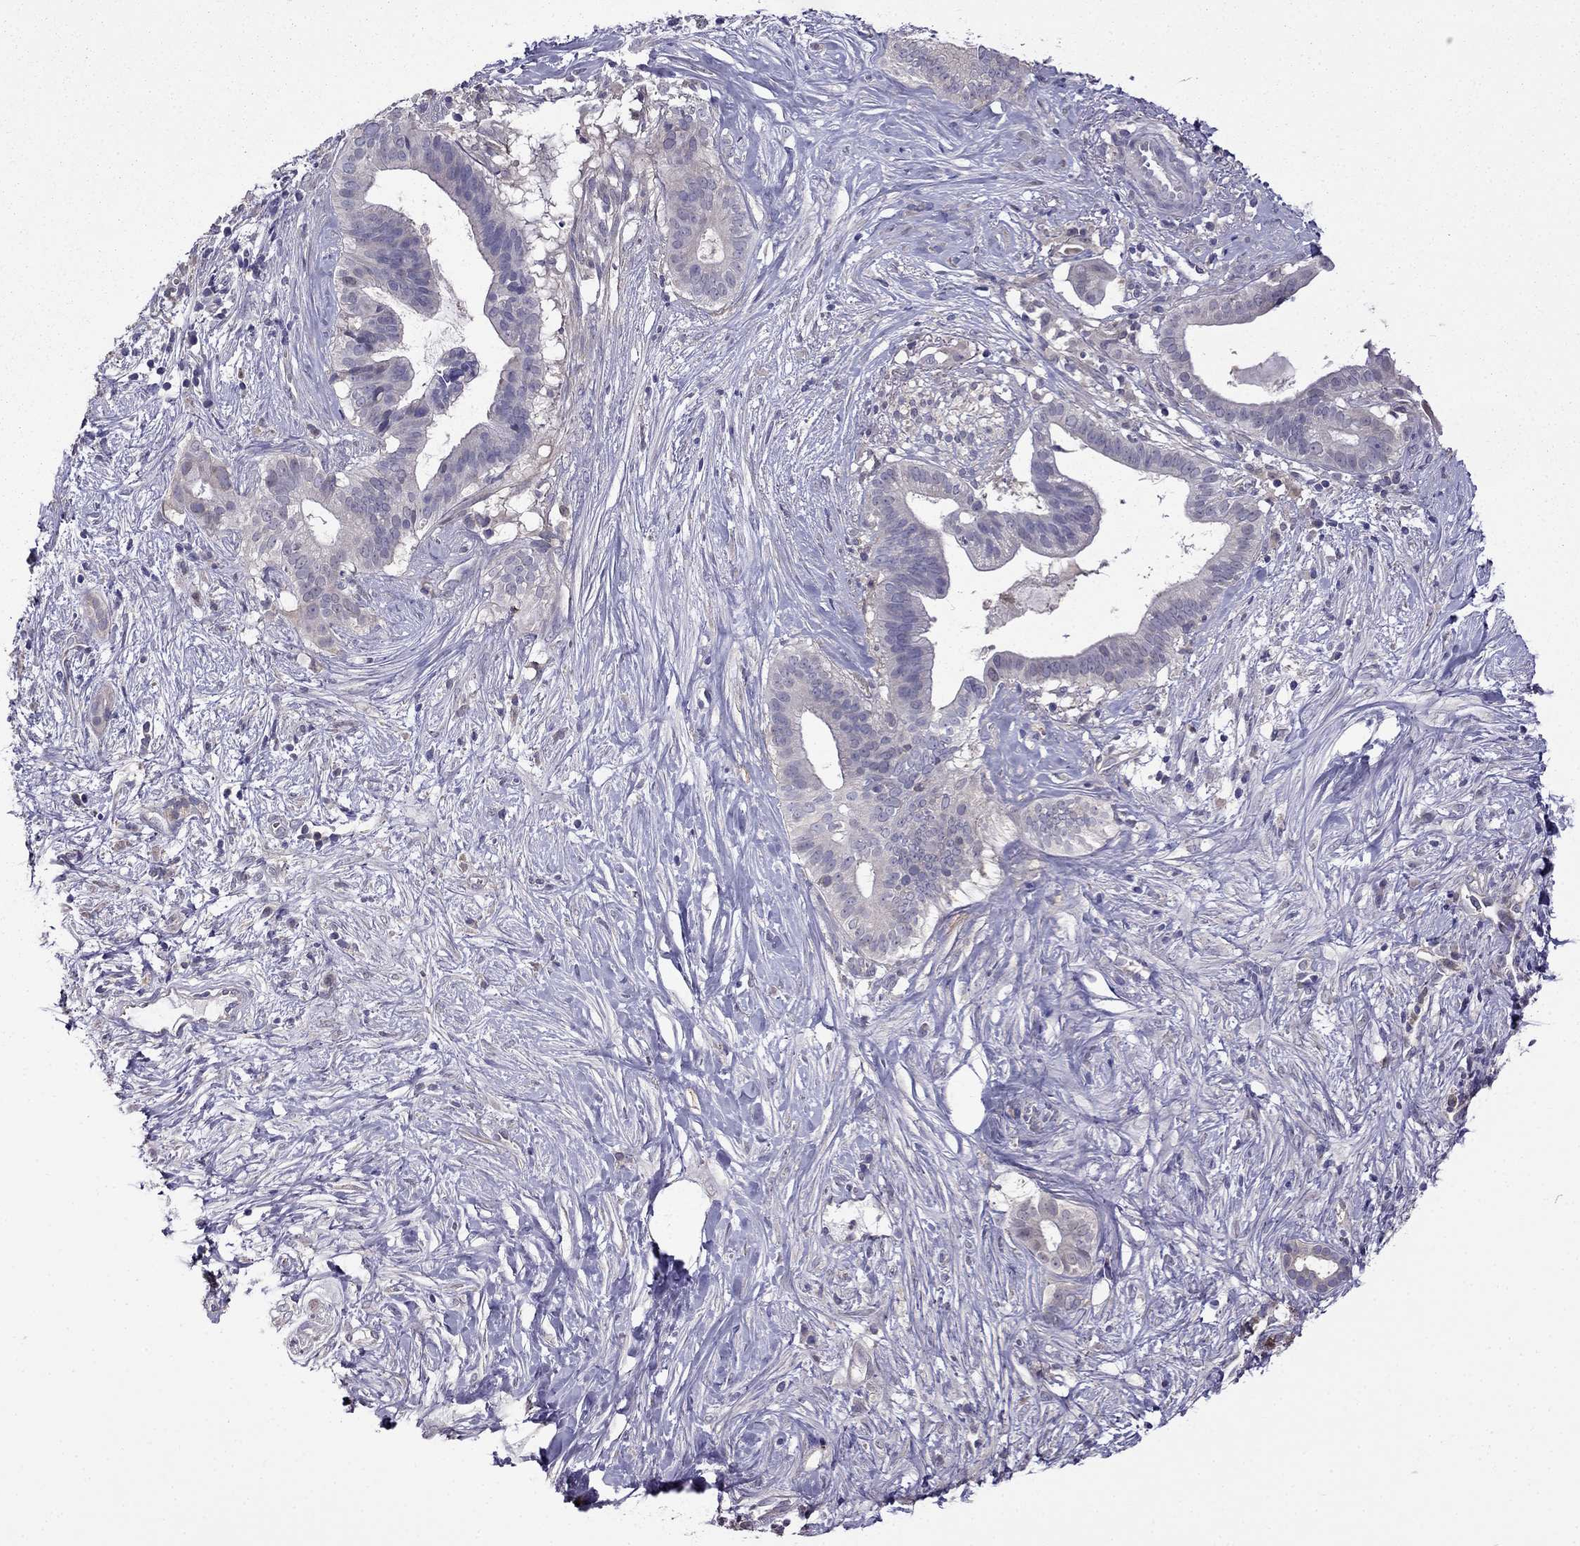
{"staining": {"intensity": "negative", "quantity": "none", "location": "none"}, "tissue": "pancreatic cancer", "cell_type": "Tumor cells", "image_type": "cancer", "snomed": [{"axis": "morphology", "description": "Adenocarcinoma, NOS"}, {"axis": "topography", "description": "Pancreas"}], "caption": "Immunohistochemical staining of pancreatic cancer displays no significant expression in tumor cells.", "gene": "SCNN1D", "patient": {"sex": "male", "age": 61}}